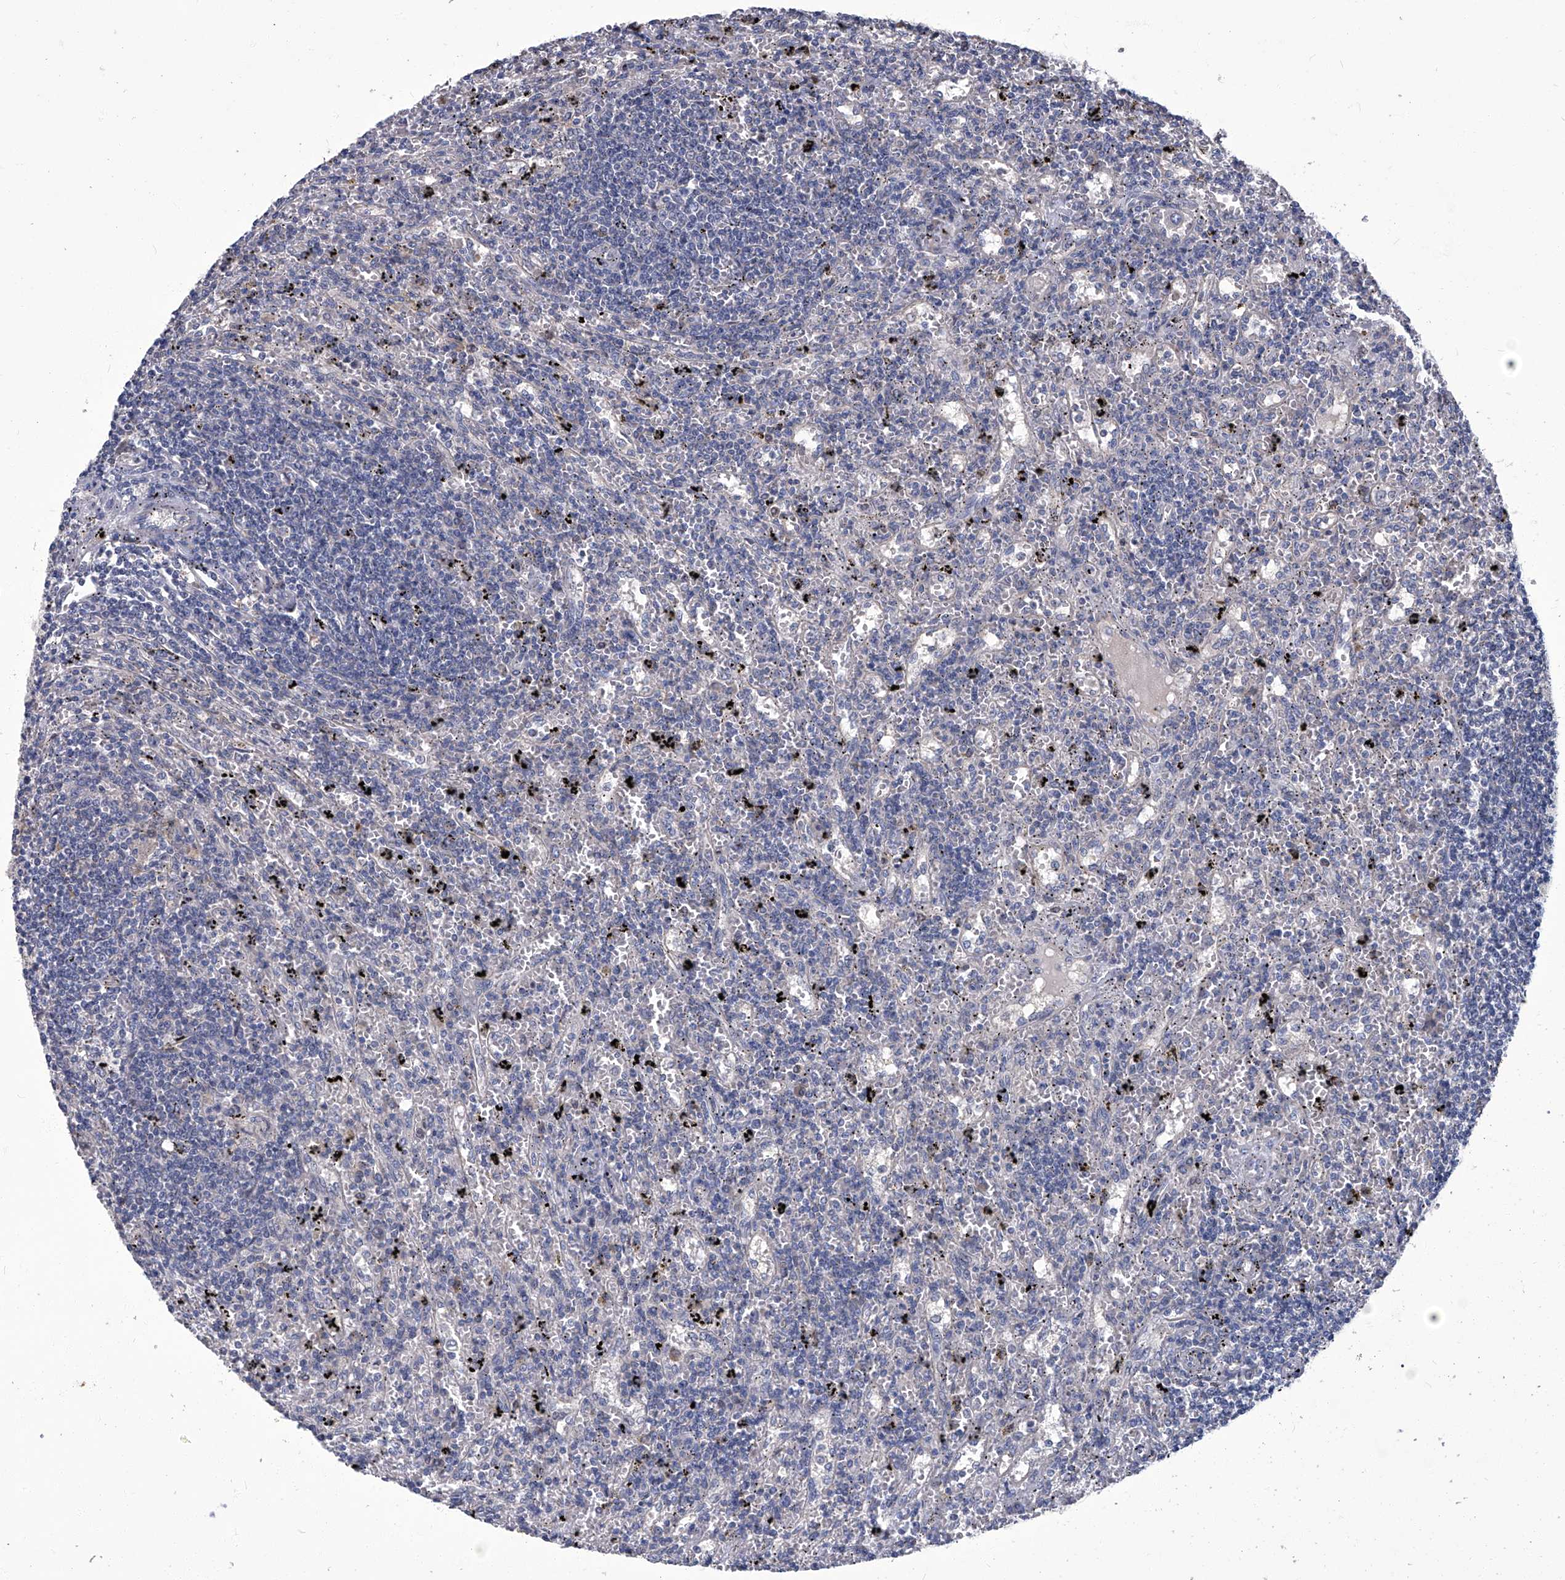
{"staining": {"intensity": "negative", "quantity": "none", "location": "none"}, "tissue": "lymphoma", "cell_type": "Tumor cells", "image_type": "cancer", "snomed": [{"axis": "morphology", "description": "Malignant lymphoma, non-Hodgkin's type, Low grade"}, {"axis": "topography", "description": "Spleen"}], "caption": "Immunohistochemistry (IHC) histopathology image of neoplastic tissue: lymphoma stained with DAB (3,3'-diaminobenzidine) shows no significant protein expression in tumor cells.", "gene": "TGFBR1", "patient": {"sex": "male", "age": 76}}